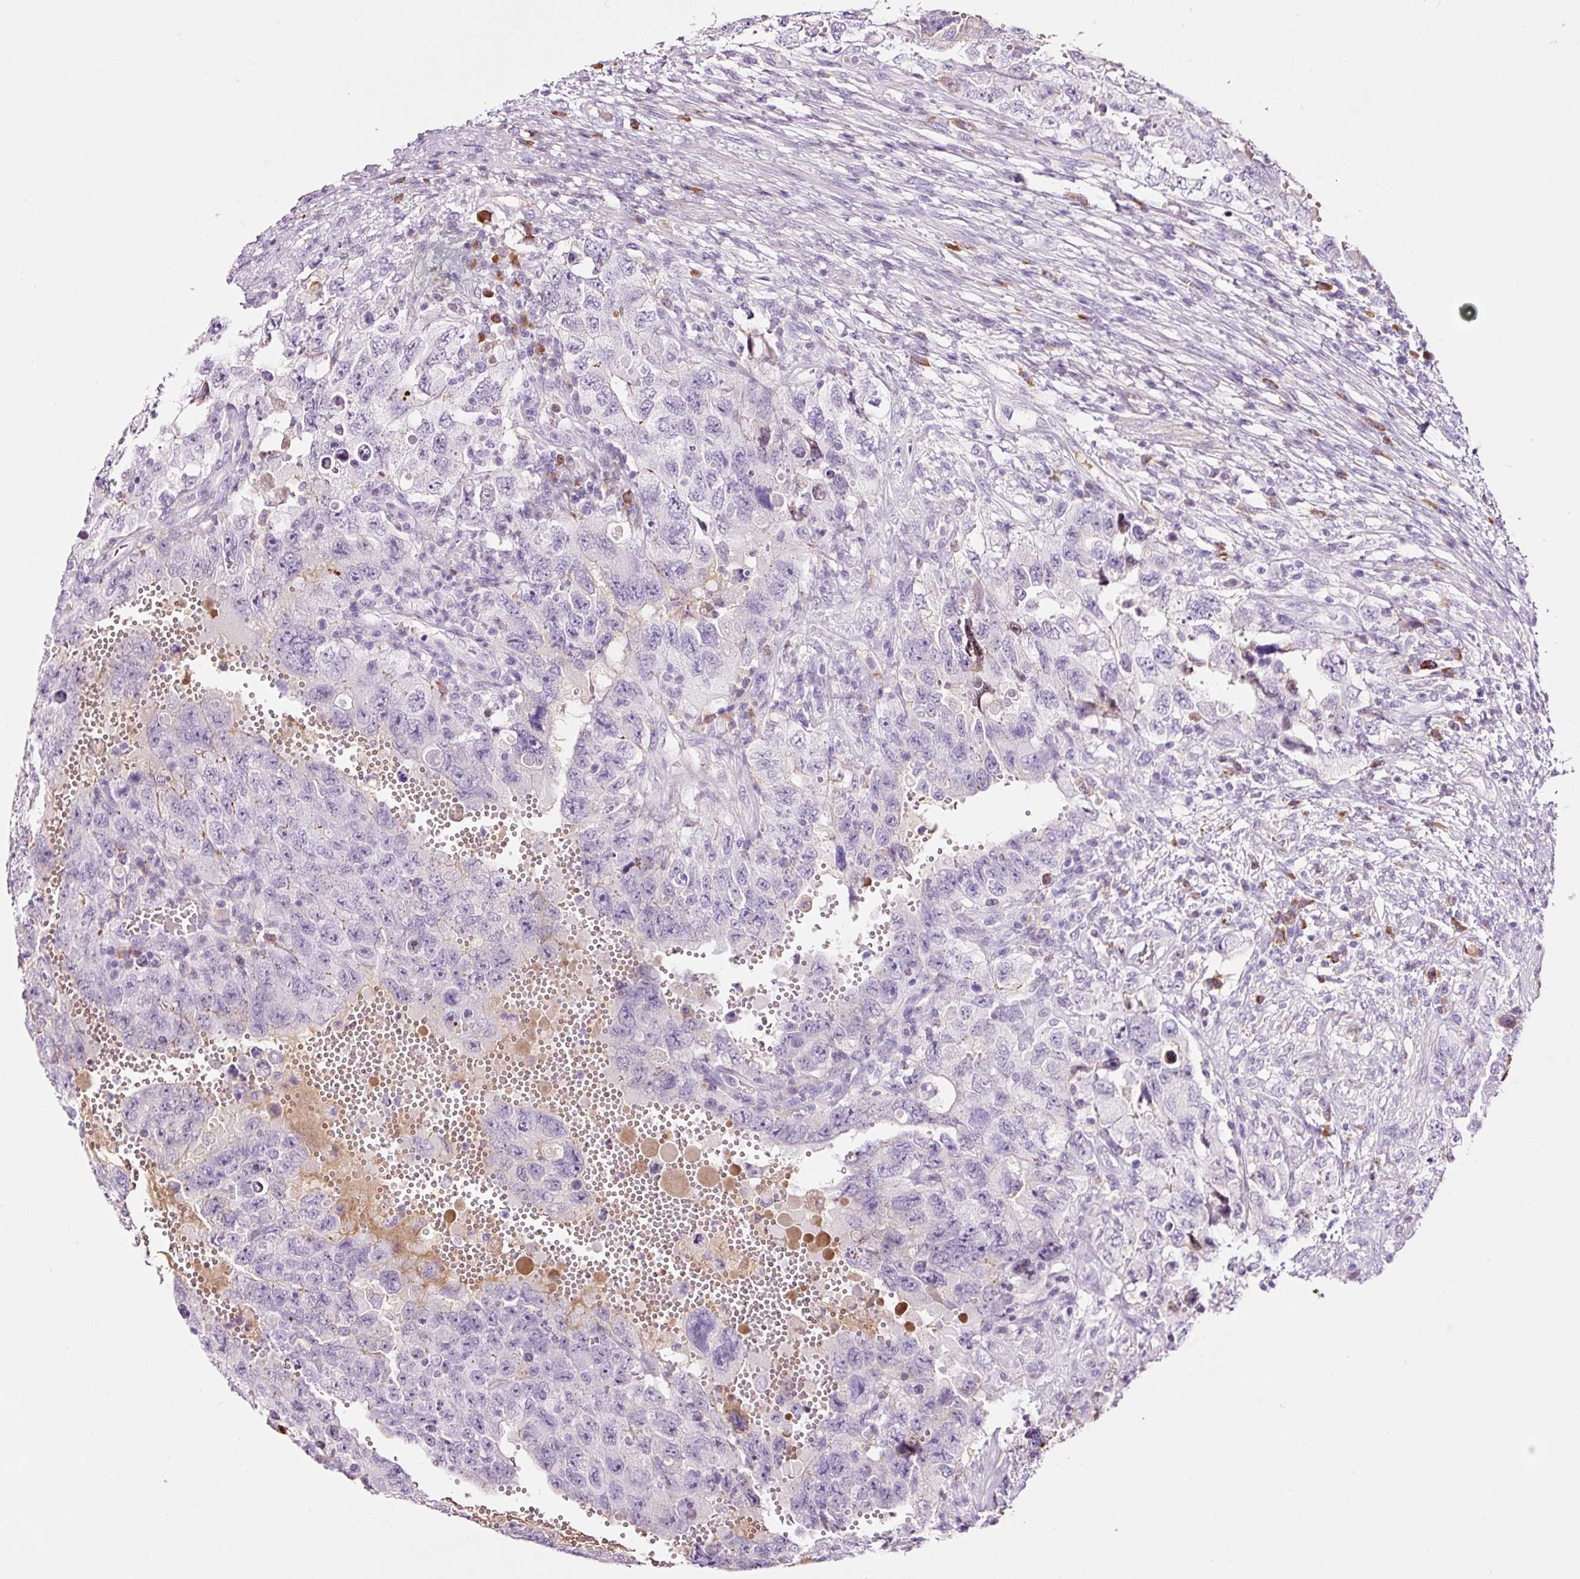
{"staining": {"intensity": "negative", "quantity": "none", "location": "none"}, "tissue": "testis cancer", "cell_type": "Tumor cells", "image_type": "cancer", "snomed": [{"axis": "morphology", "description": "Carcinoma, Embryonal, NOS"}, {"axis": "topography", "description": "Testis"}], "caption": "A micrograph of testis cancer (embryonal carcinoma) stained for a protein shows no brown staining in tumor cells. Nuclei are stained in blue.", "gene": "KLF1", "patient": {"sex": "male", "age": 26}}